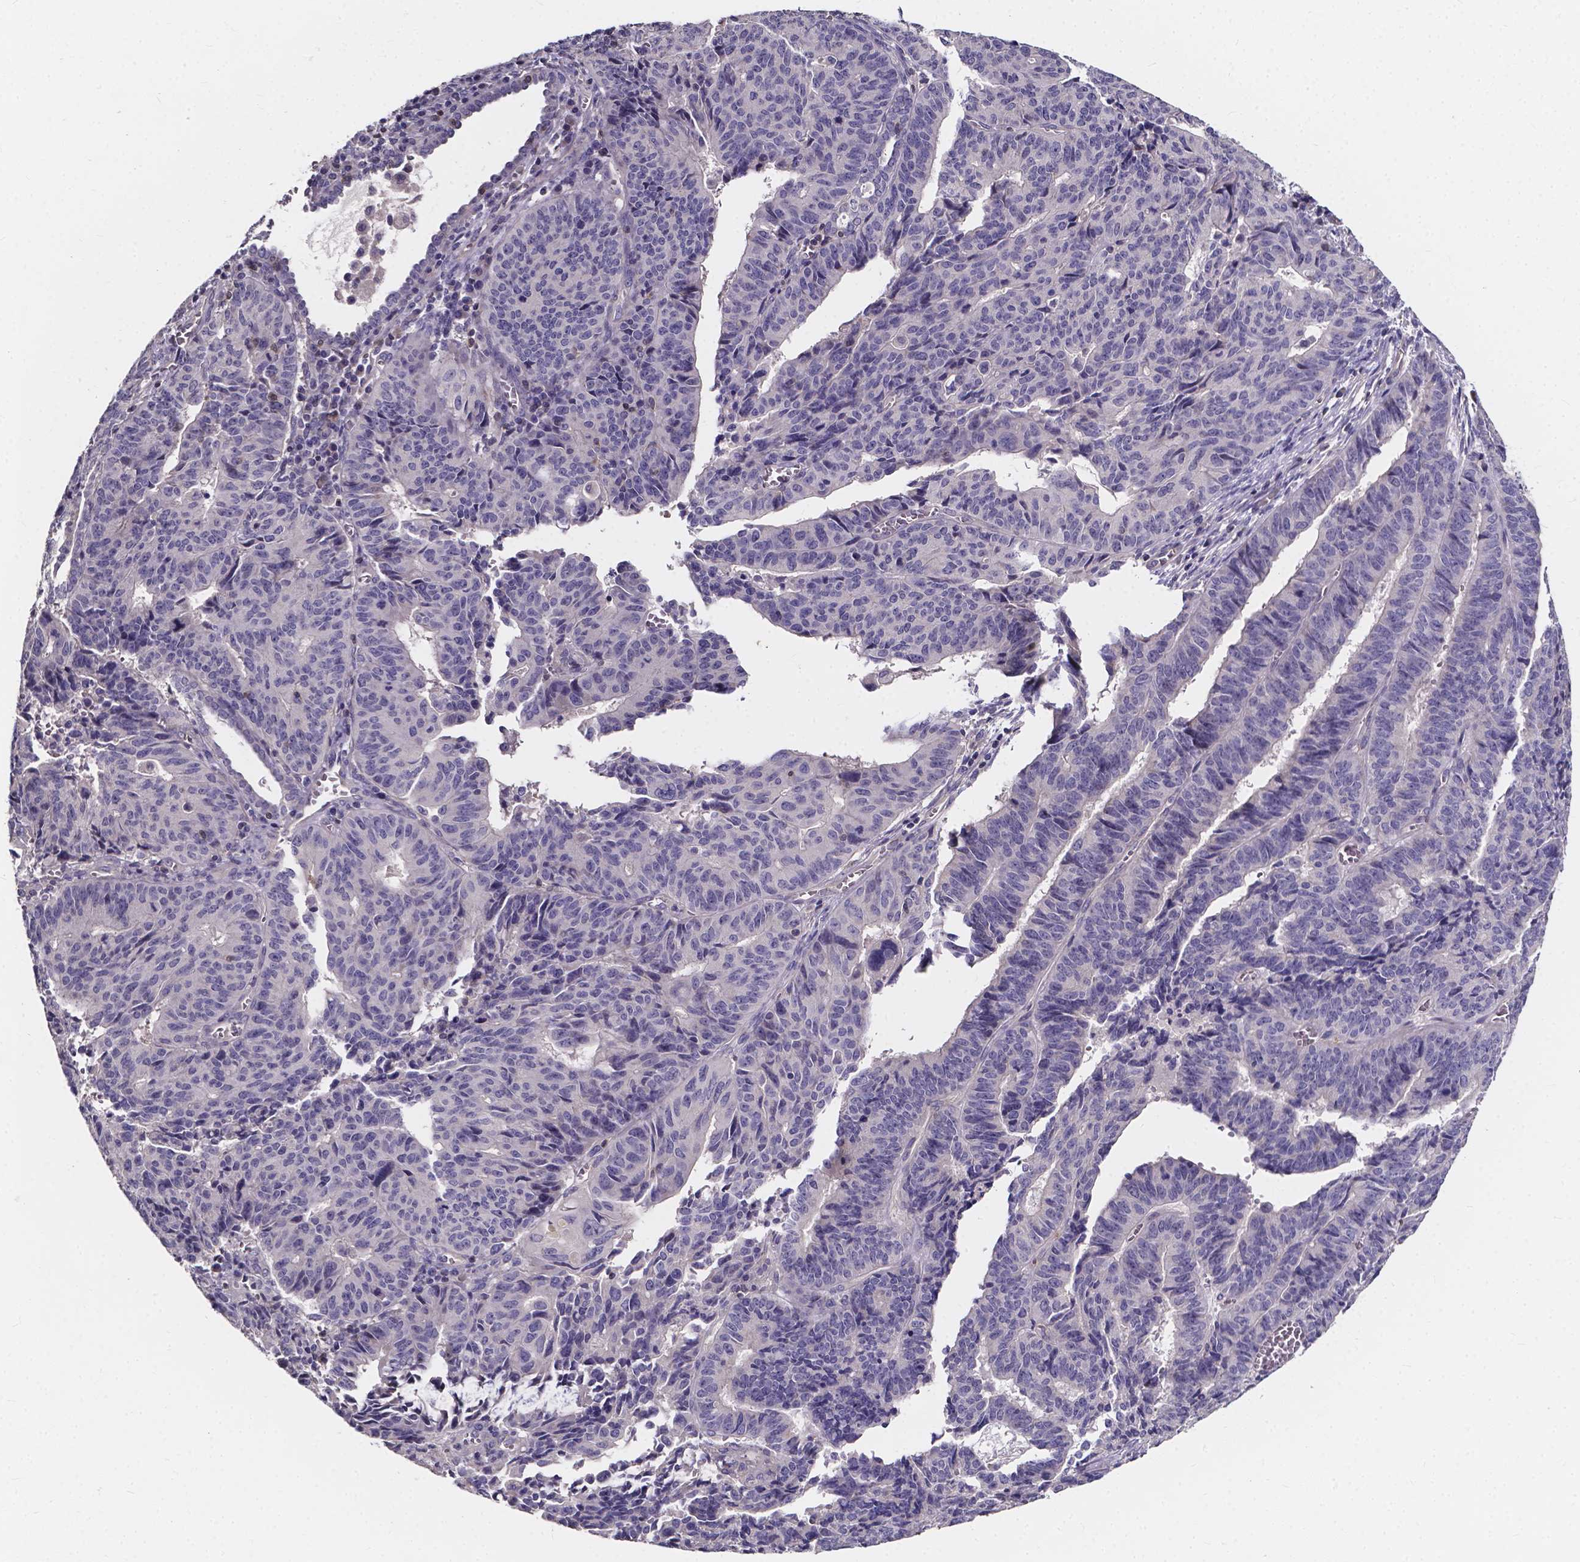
{"staining": {"intensity": "negative", "quantity": "none", "location": "none"}, "tissue": "endometrial cancer", "cell_type": "Tumor cells", "image_type": "cancer", "snomed": [{"axis": "morphology", "description": "Adenocarcinoma, NOS"}, {"axis": "topography", "description": "Endometrium"}], "caption": "There is no significant positivity in tumor cells of endometrial cancer.", "gene": "THEMIS", "patient": {"sex": "female", "age": 65}}